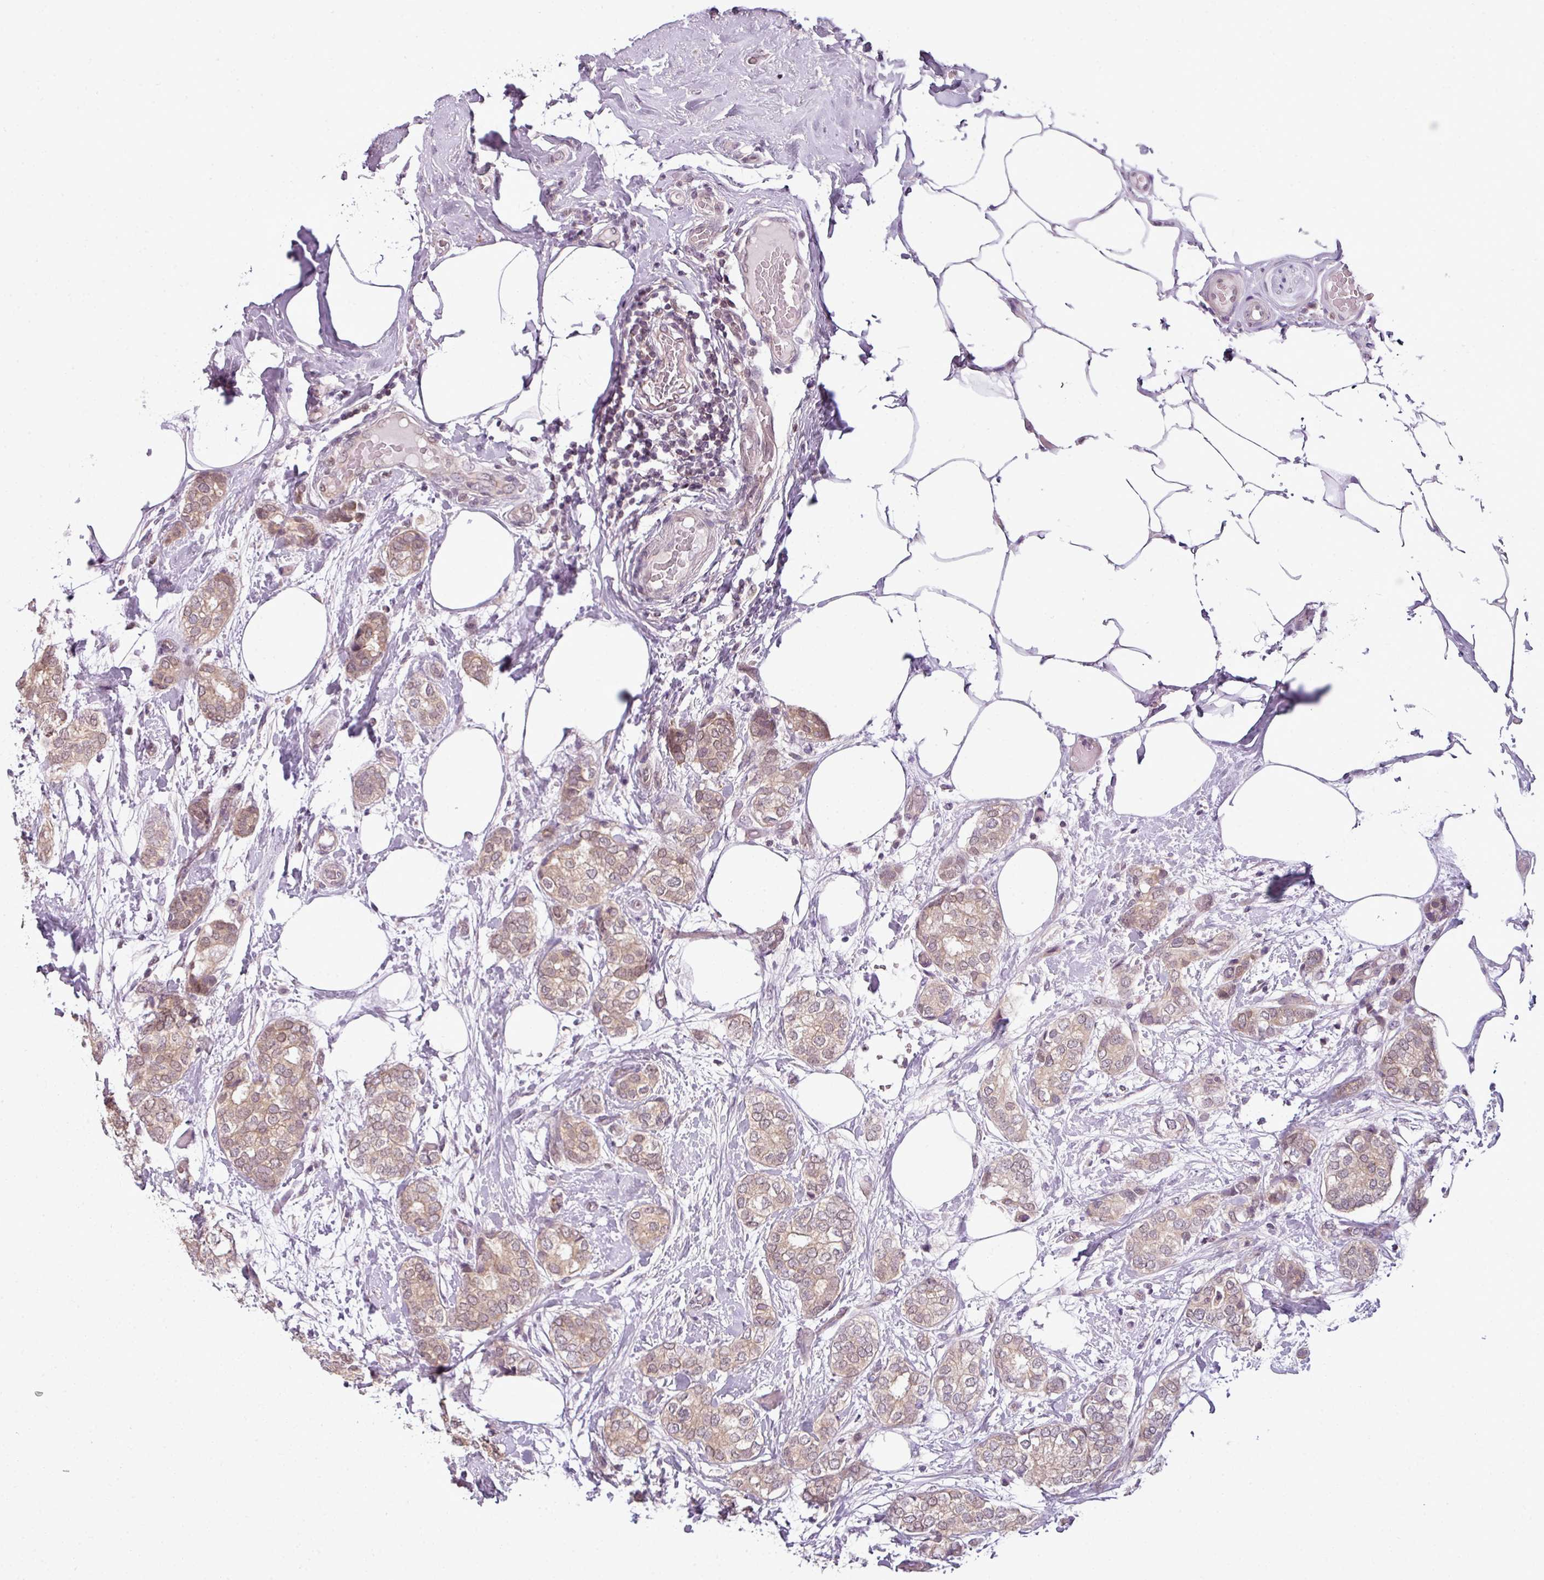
{"staining": {"intensity": "weak", "quantity": ">75%", "location": "cytoplasmic/membranous"}, "tissue": "breast cancer", "cell_type": "Tumor cells", "image_type": "cancer", "snomed": [{"axis": "morphology", "description": "Duct carcinoma"}, {"axis": "topography", "description": "Breast"}], "caption": "Protein expression analysis of human breast infiltrating ductal carcinoma reveals weak cytoplasmic/membranous staining in approximately >75% of tumor cells.", "gene": "DERPC", "patient": {"sex": "female", "age": 73}}